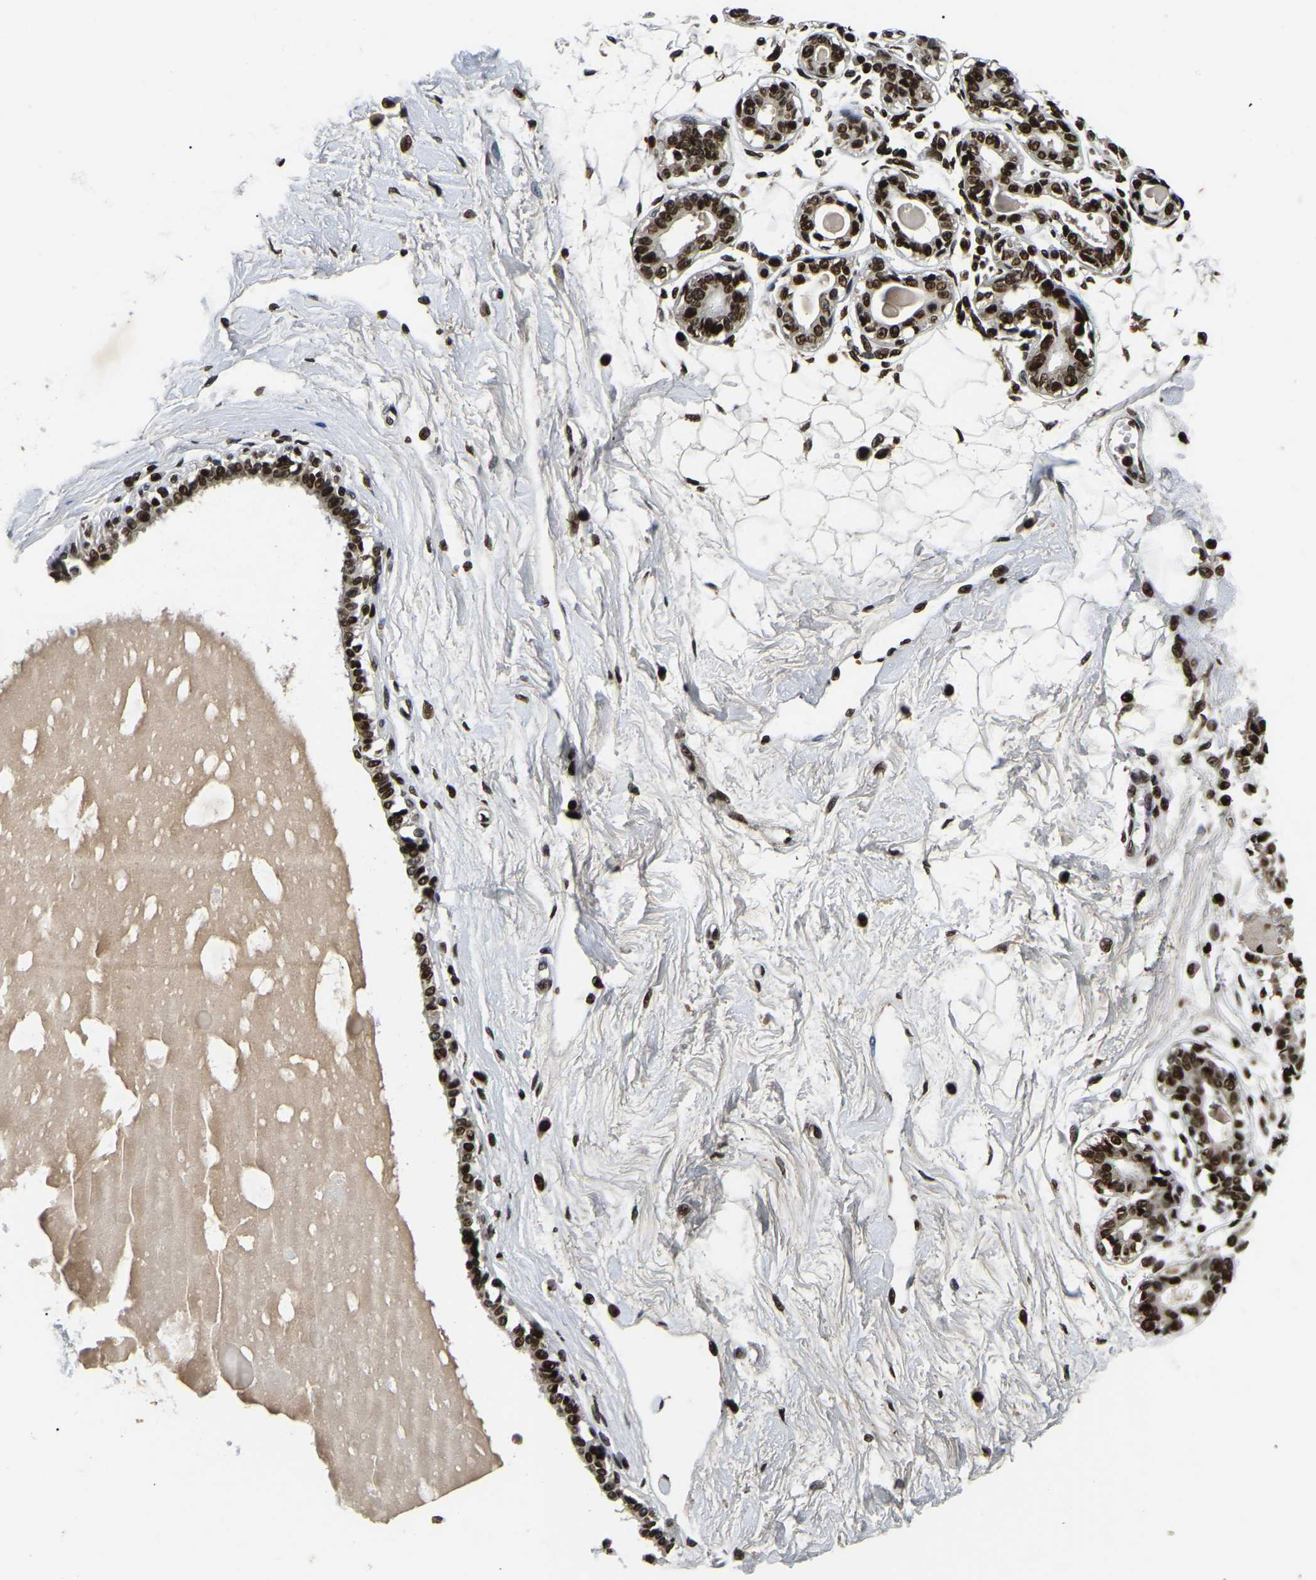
{"staining": {"intensity": "moderate", "quantity": ">75%", "location": "cytoplasmic/membranous,nuclear"}, "tissue": "breast", "cell_type": "Adipocytes", "image_type": "normal", "snomed": [{"axis": "morphology", "description": "Normal tissue, NOS"}, {"axis": "topography", "description": "Breast"}], "caption": "DAB immunohistochemical staining of unremarkable human breast demonstrates moderate cytoplasmic/membranous,nuclear protein positivity in approximately >75% of adipocytes.", "gene": "LRRC61", "patient": {"sex": "female", "age": 45}}